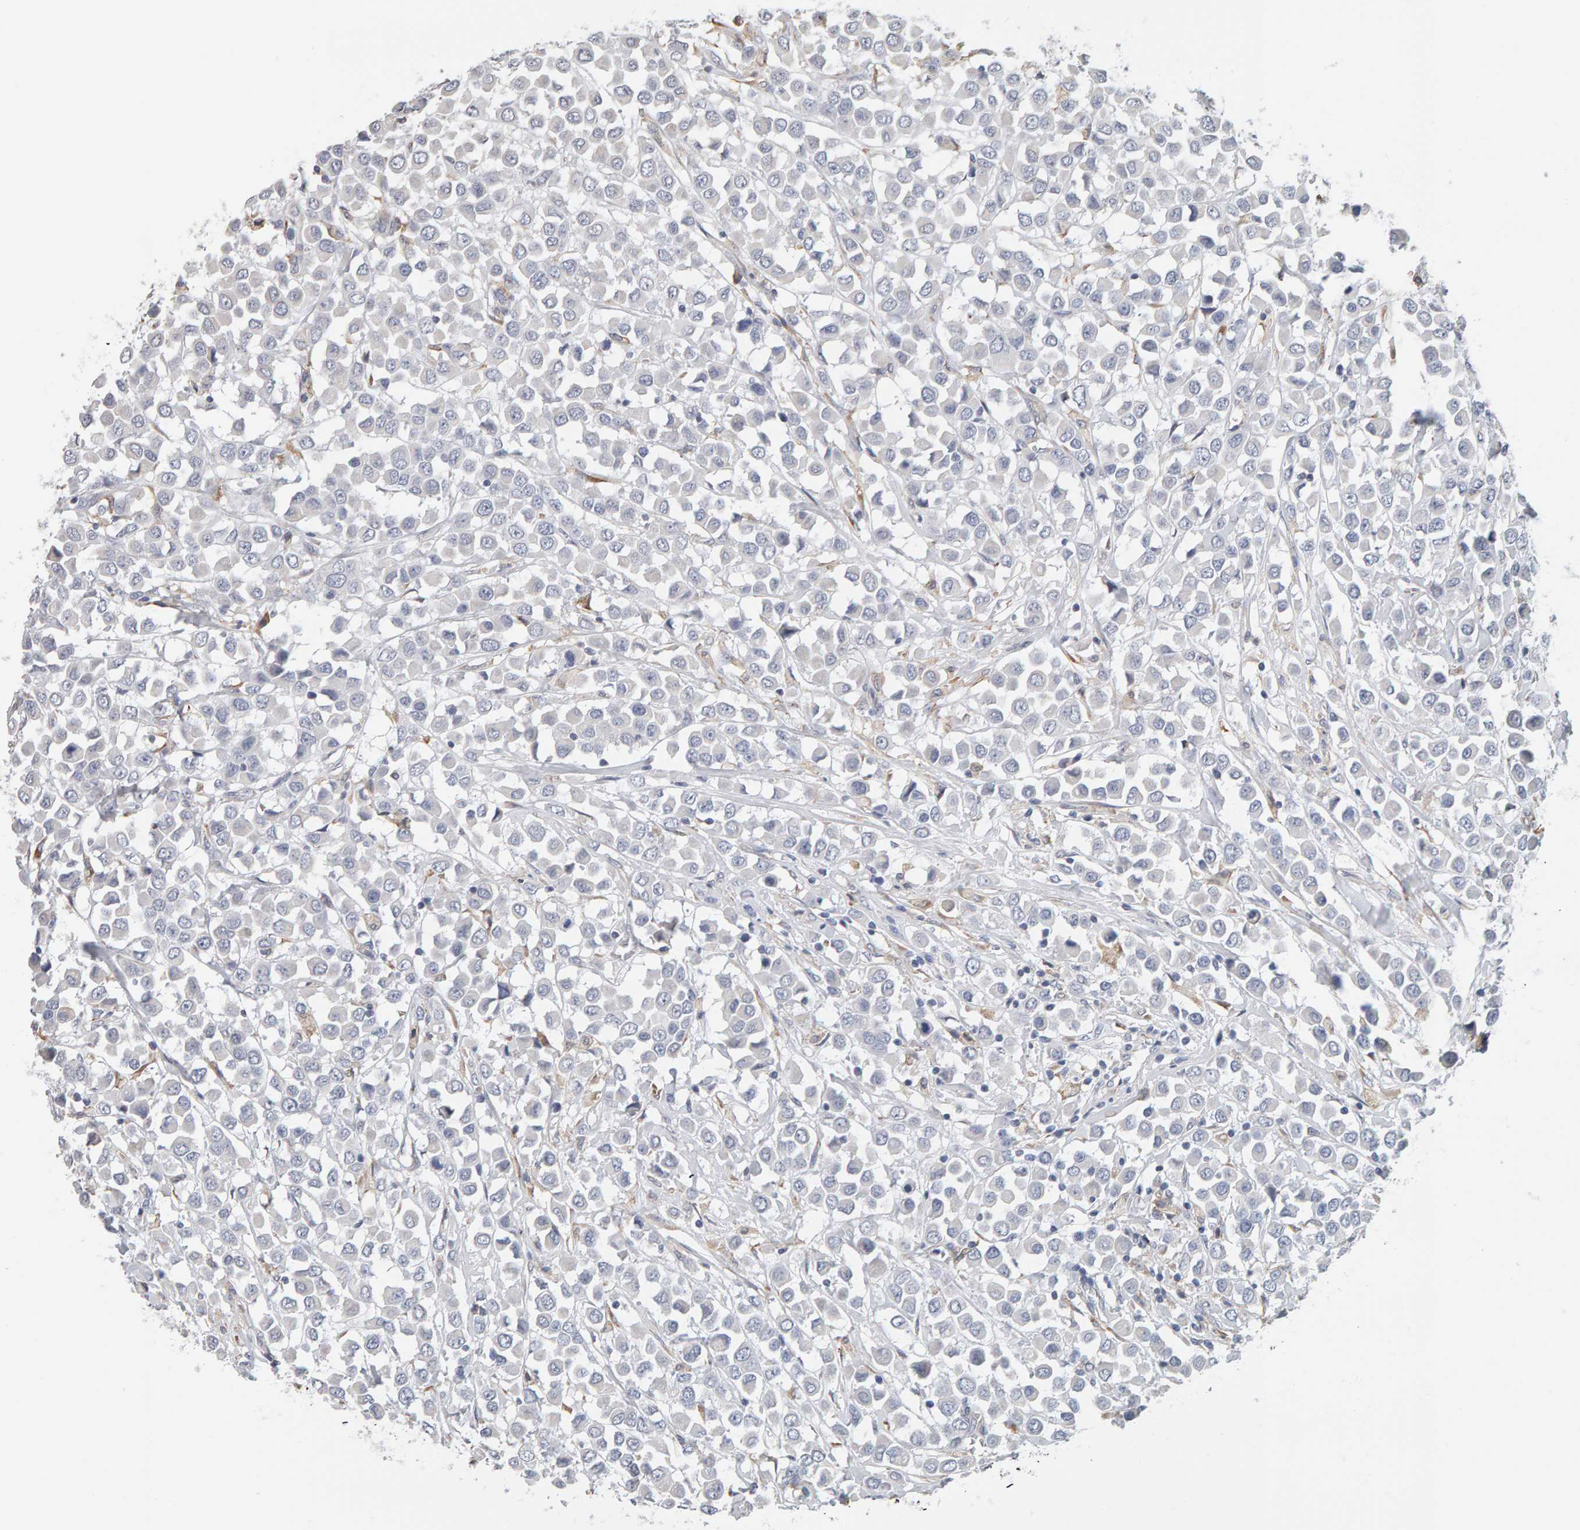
{"staining": {"intensity": "negative", "quantity": "none", "location": "none"}, "tissue": "breast cancer", "cell_type": "Tumor cells", "image_type": "cancer", "snomed": [{"axis": "morphology", "description": "Duct carcinoma"}, {"axis": "topography", "description": "Breast"}], "caption": "This is a photomicrograph of IHC staining of breast cancer, which shows no expression in tumor cells.", "gene": "ADHFE1", "patient": {"sex": "female", "age": 61}}